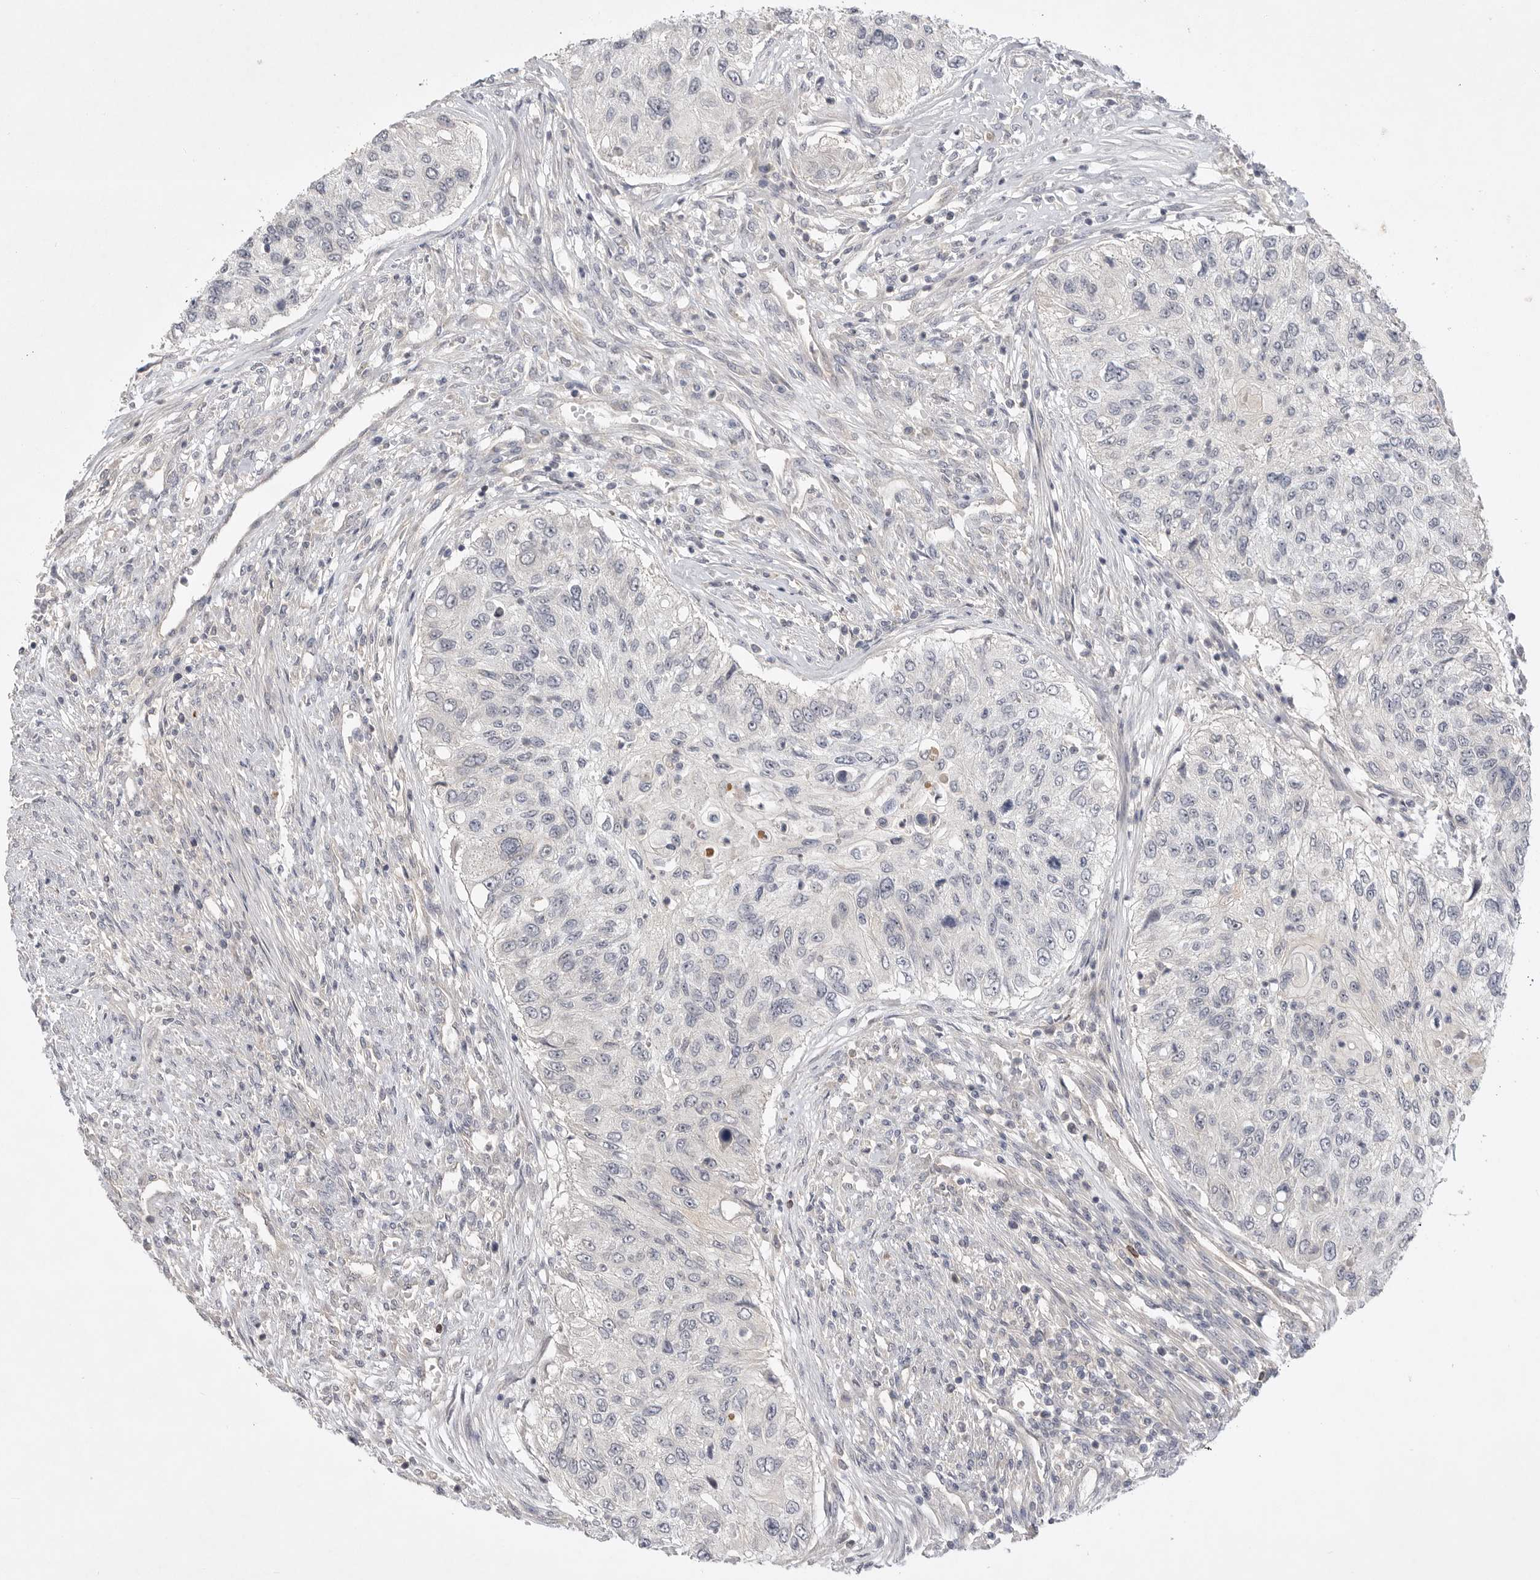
{"staining": {"intensity": "negative", "quantity": "none", "location": "none"}, "tissue": "urothelial cancer", "cell_type": "Tumor cells", "image_type": "cancer", "snomed": [{"axis": "morphology", "description": "Urothelial carcinoma, High grade"}, {"axis": "topography", "description": "Urinary bladder"}], "caption": "A photomicrograph of urothelial cancer stained for a protein displays no brown staining in tumor cells.", "gene": "ITGAD", "patient": {"sex": "female", "age": 60}}